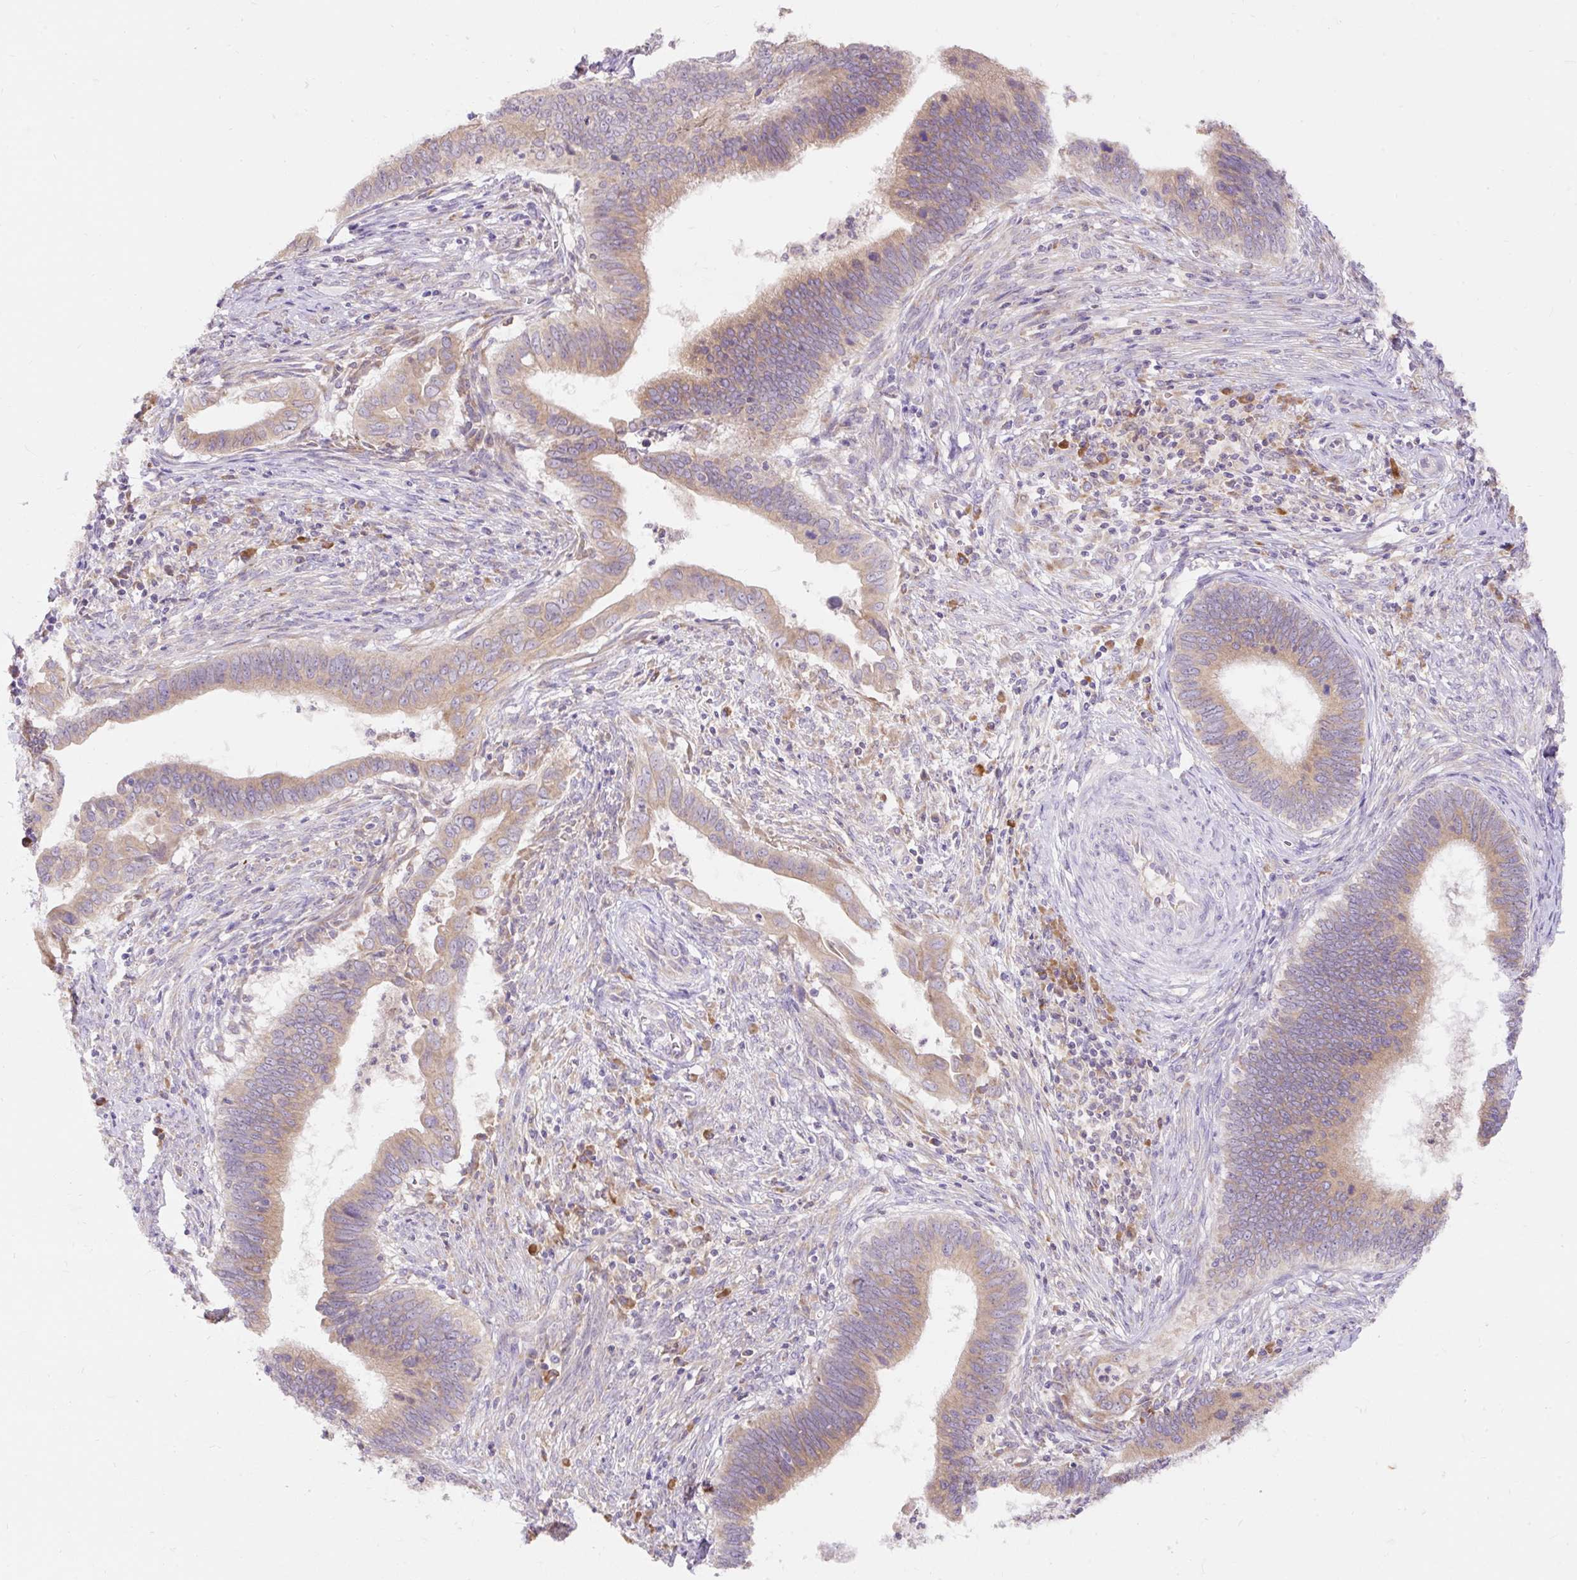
{"staining": {"intensity": "weak", "quantity": ">75%", "location": "cytoplasmic/membranous"}, "tissue": "cervical cancer", "cell_type": "Tumor cells", "image_type": "cancer", "snomed": [{"axis": "morphology", "description": "Adenocarcinoma, NOS"}, {"axis": "topography", "description": "Cervix"}], "caption": "There is low levels of weak cytoplasmic/membranous staining in tumor cells of adenocarcinoma (cervical), as demonstrated by immunohistochemical staining (brown color).", "gene": "SEC63", "patient": {"sex": "female", "age": 42}}